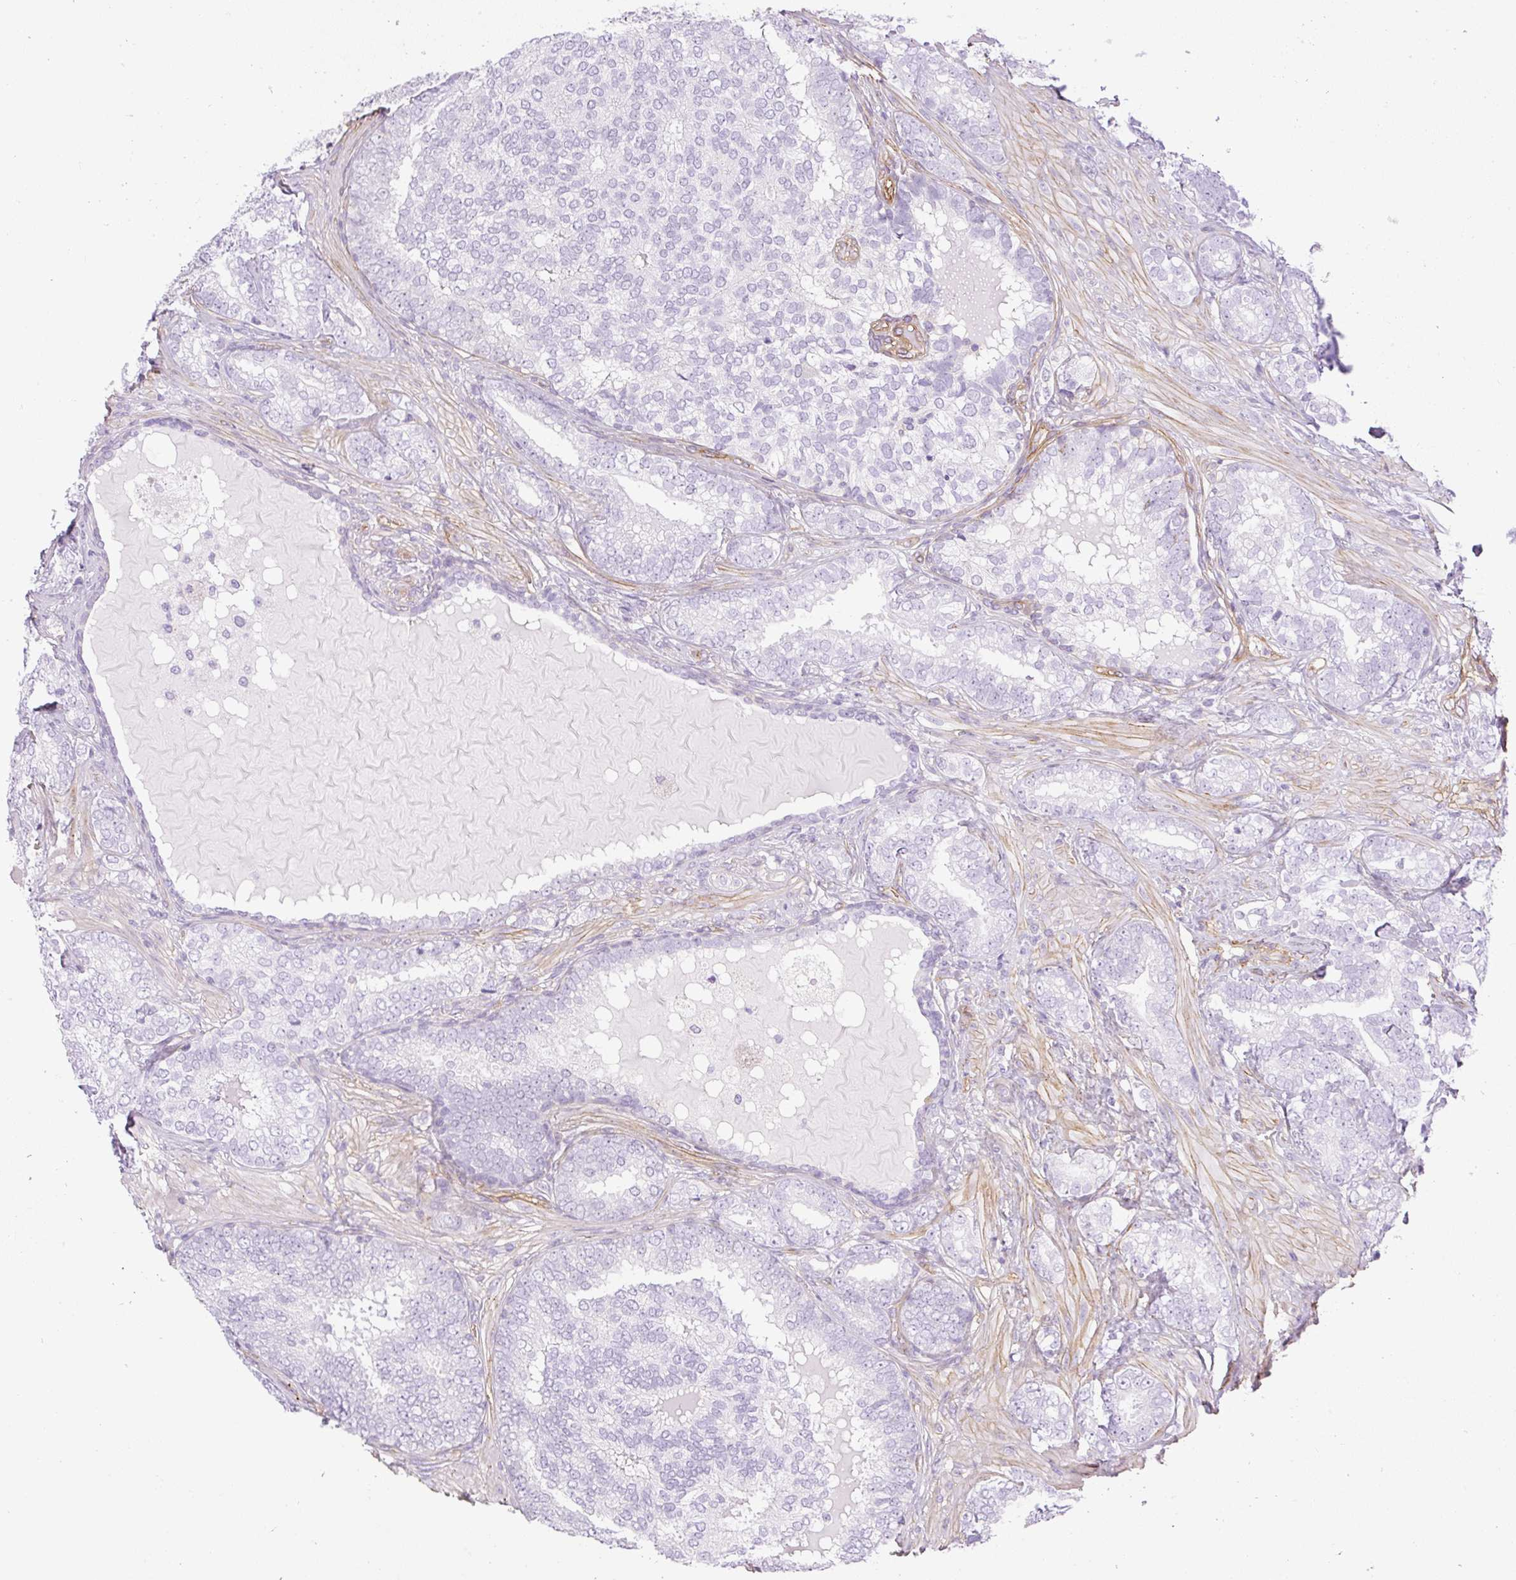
{"staining": {"intensity": "negative", "quantity": "none", "location": "none"}, "tissue": "prostate cancer", "cell_type": "Tumor cells", "image_type": "cancer", "snomed": [{"axis": "morphology", "description": "Adenocarcinoma, High grade"}, {"axis": "topography", "description": "Prostate"}], "caption": "DAB immunohistochemical staining of prostate cancer (high-grade adenocarcinoma) reveals no significant staining in tumor cells.", "gene": "EHD3", "patient": {"sex": "male", "age": 72}}